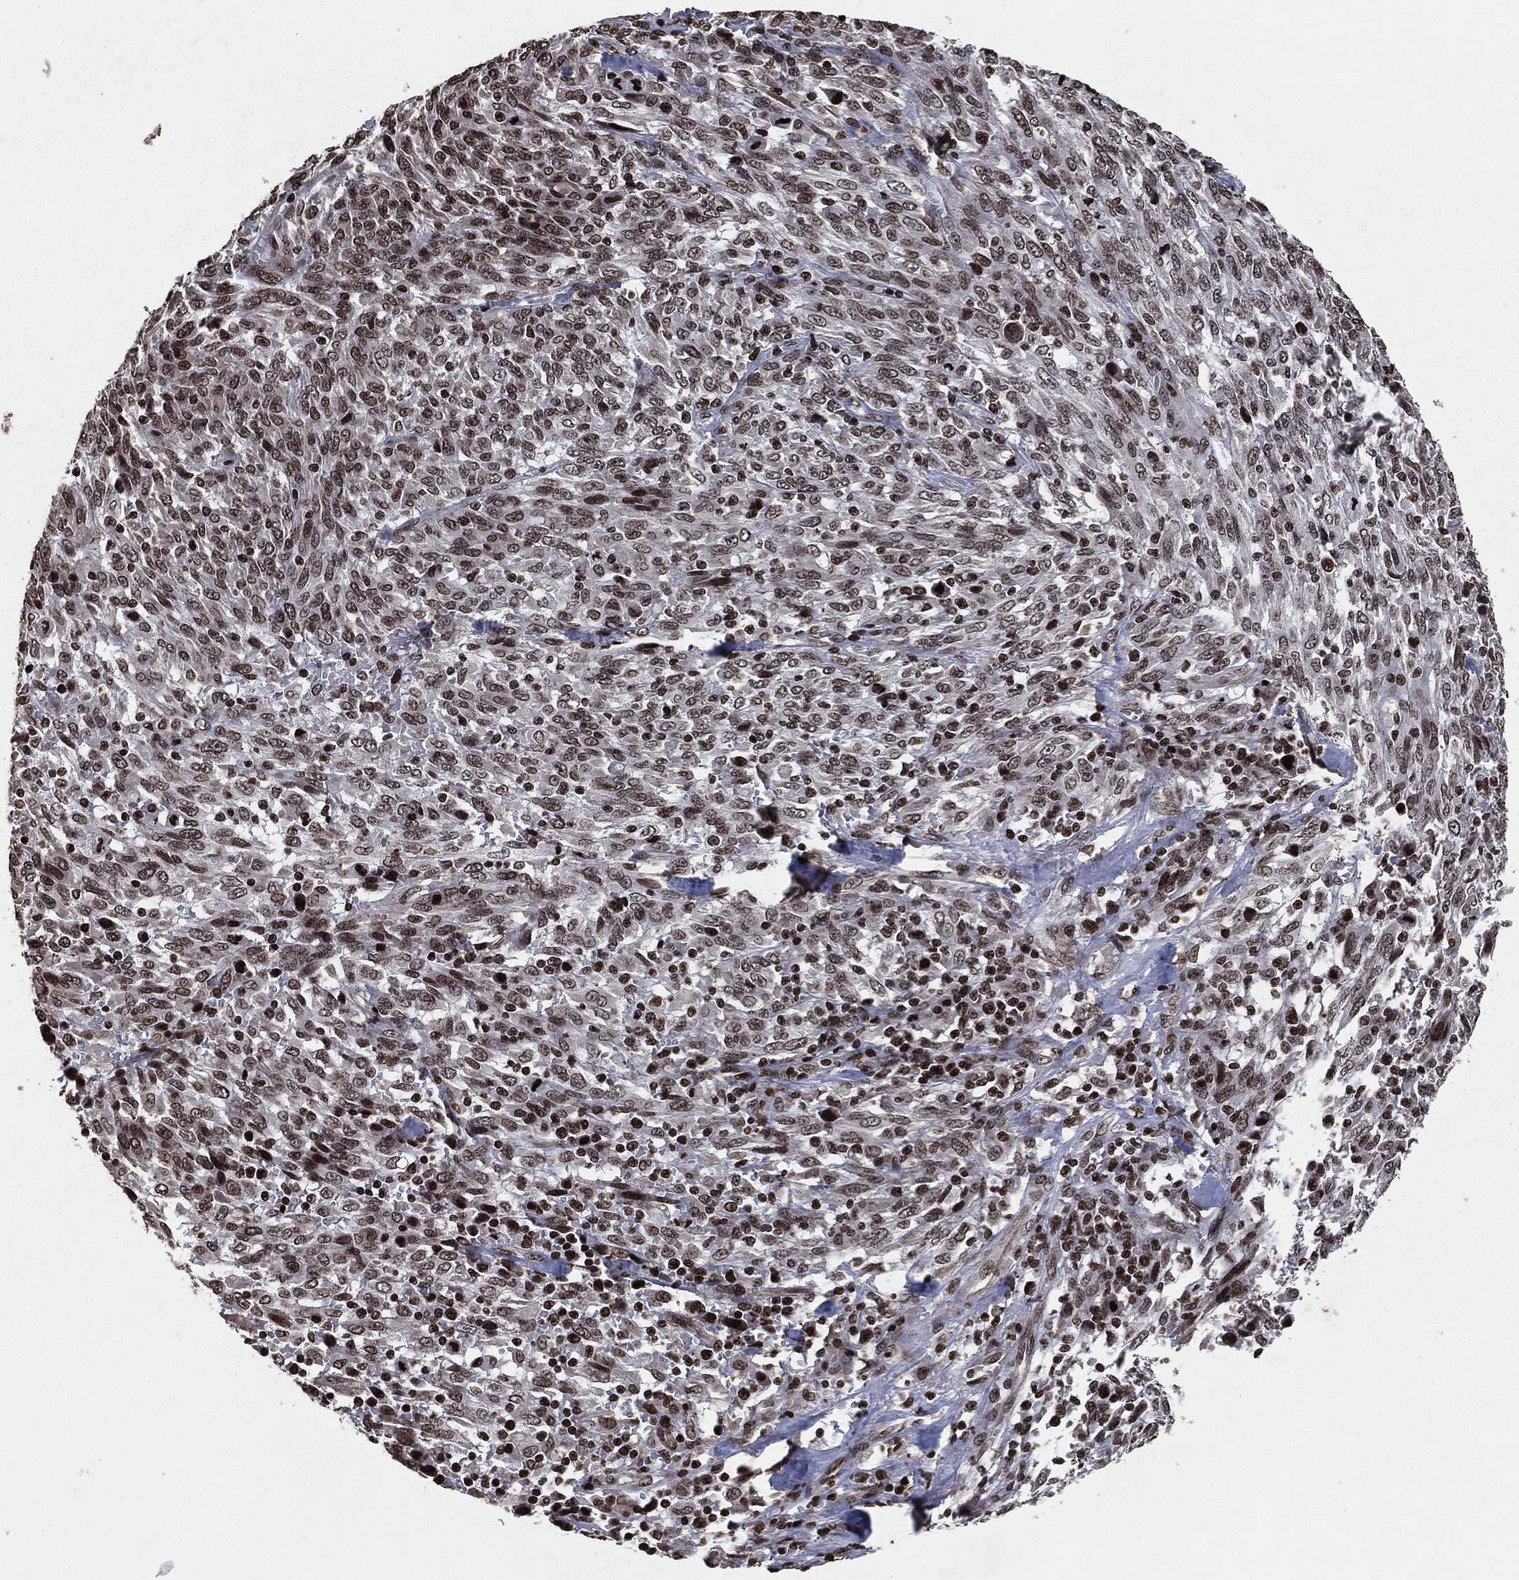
{"staining": {"intensity": "moderate", "quantity": ">75%", "location": "nuclear"}, "tissue": "melanoma", "cell_type": "Tumor cells", "image_type": "cancer", "snomed": [{"axis": "morphology", "description": "Malignant melanoma, NOS"}, {"axis": "topography", "description": "Skin"}], "caption": "Immunohistochemistry (DAB (3,3'-diaminobenzidine)) staining of human malignant melanoma demonstrates moderate nuclear protein staining in about >75% of tumor cells.", "gene": "JUN", "patient": {"sex": "female", "age": 91}}